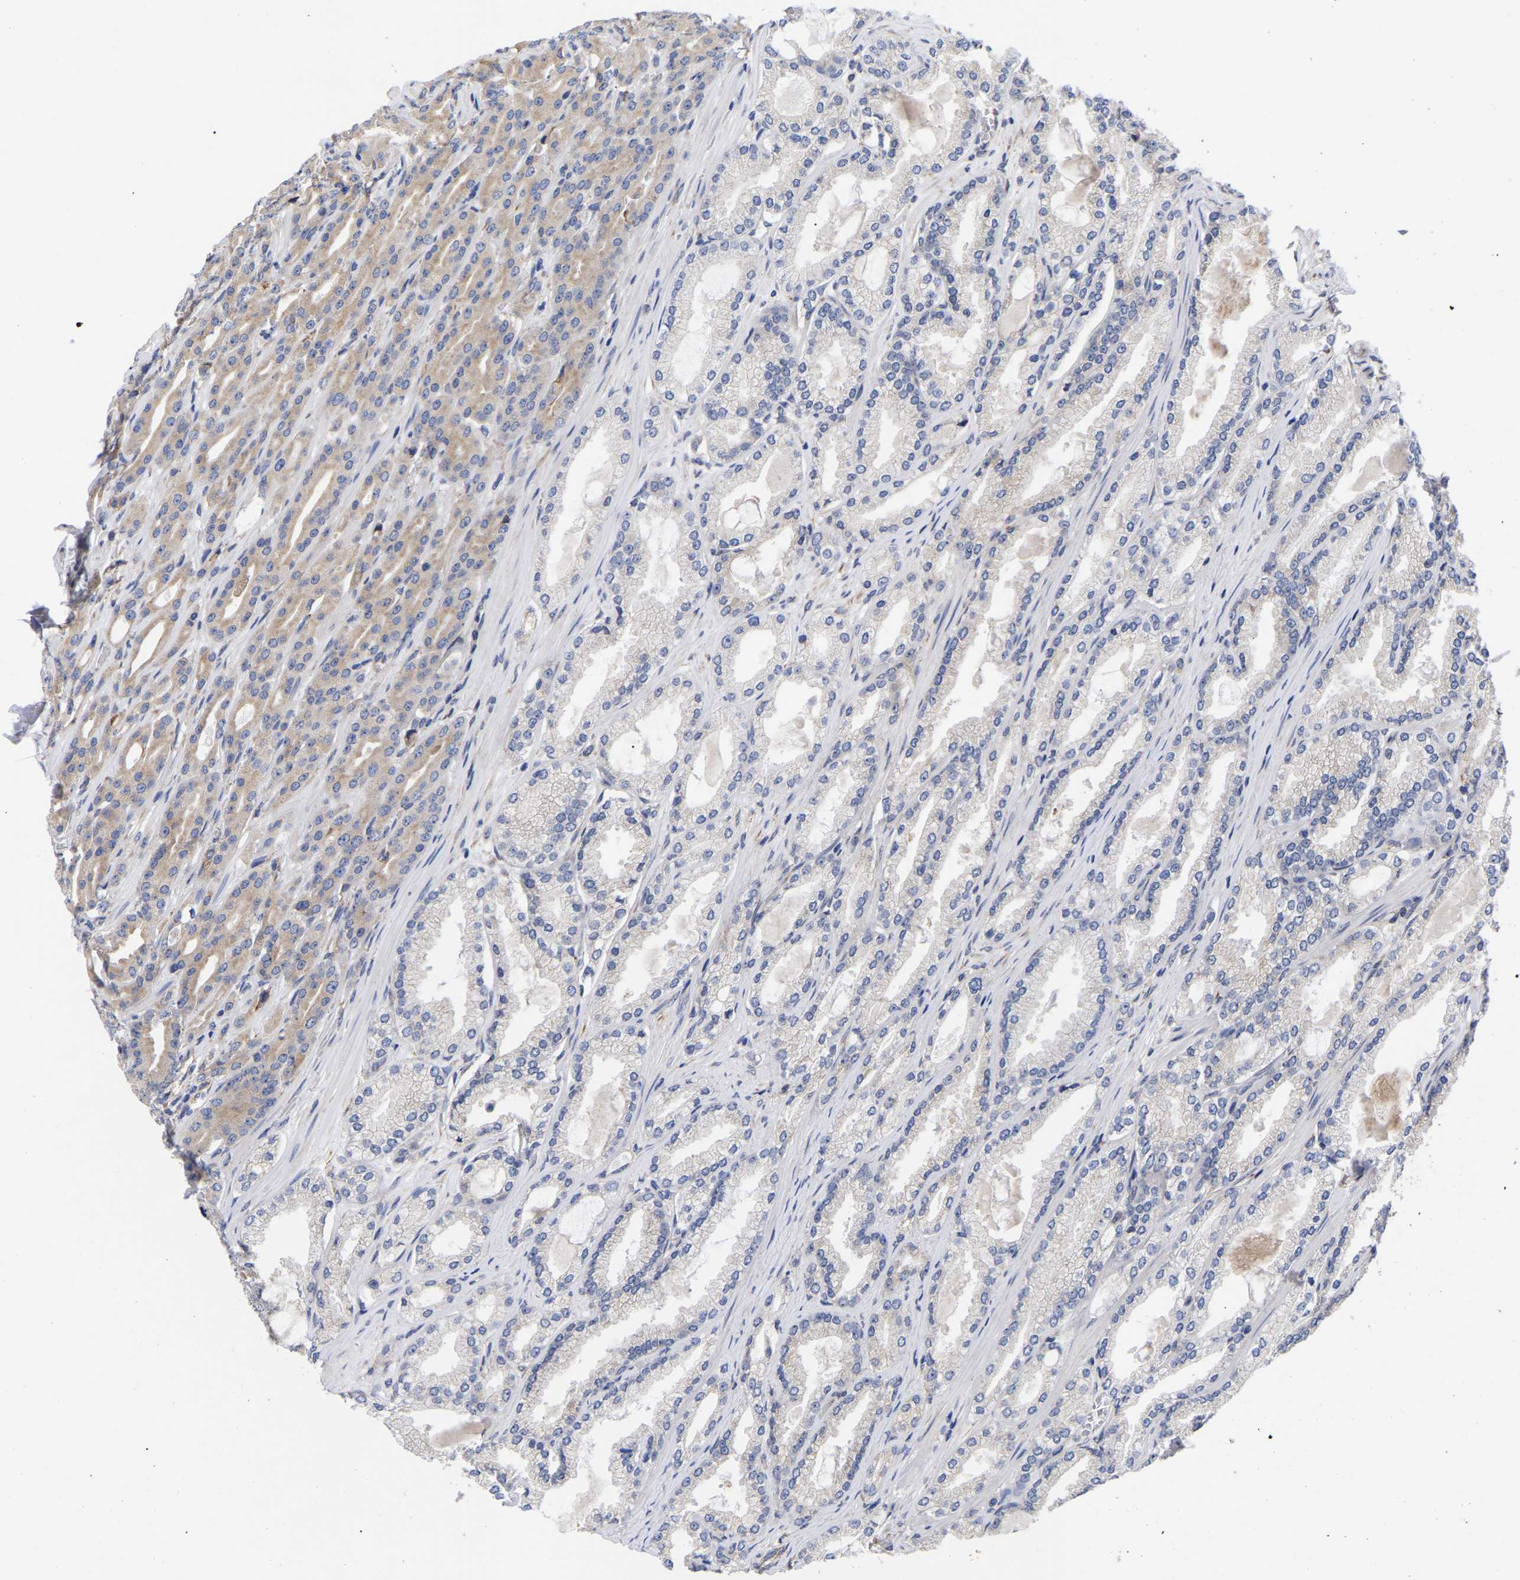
{"staining": {"intensity": "weak", "quantity": "25%-75%", "location": "cytoplasmic/membranous"}, "tissue": "prostate cancer", "cell_type": "Tumor cells", "image_type": "cancer", "snomed": [{"axis": "morphology", "description": "Adenocarcinoma, High grade"}, {"axis": "topography", "description": "Prostate"}], "caption": "The photomicrograph shows staining of prostate cancer, revealing weak cytoplasmic/membranous protein staining (brown color) within tumor cells.", "gene": "CFAP298", "patient": {"sex": "male", "age": 71}}